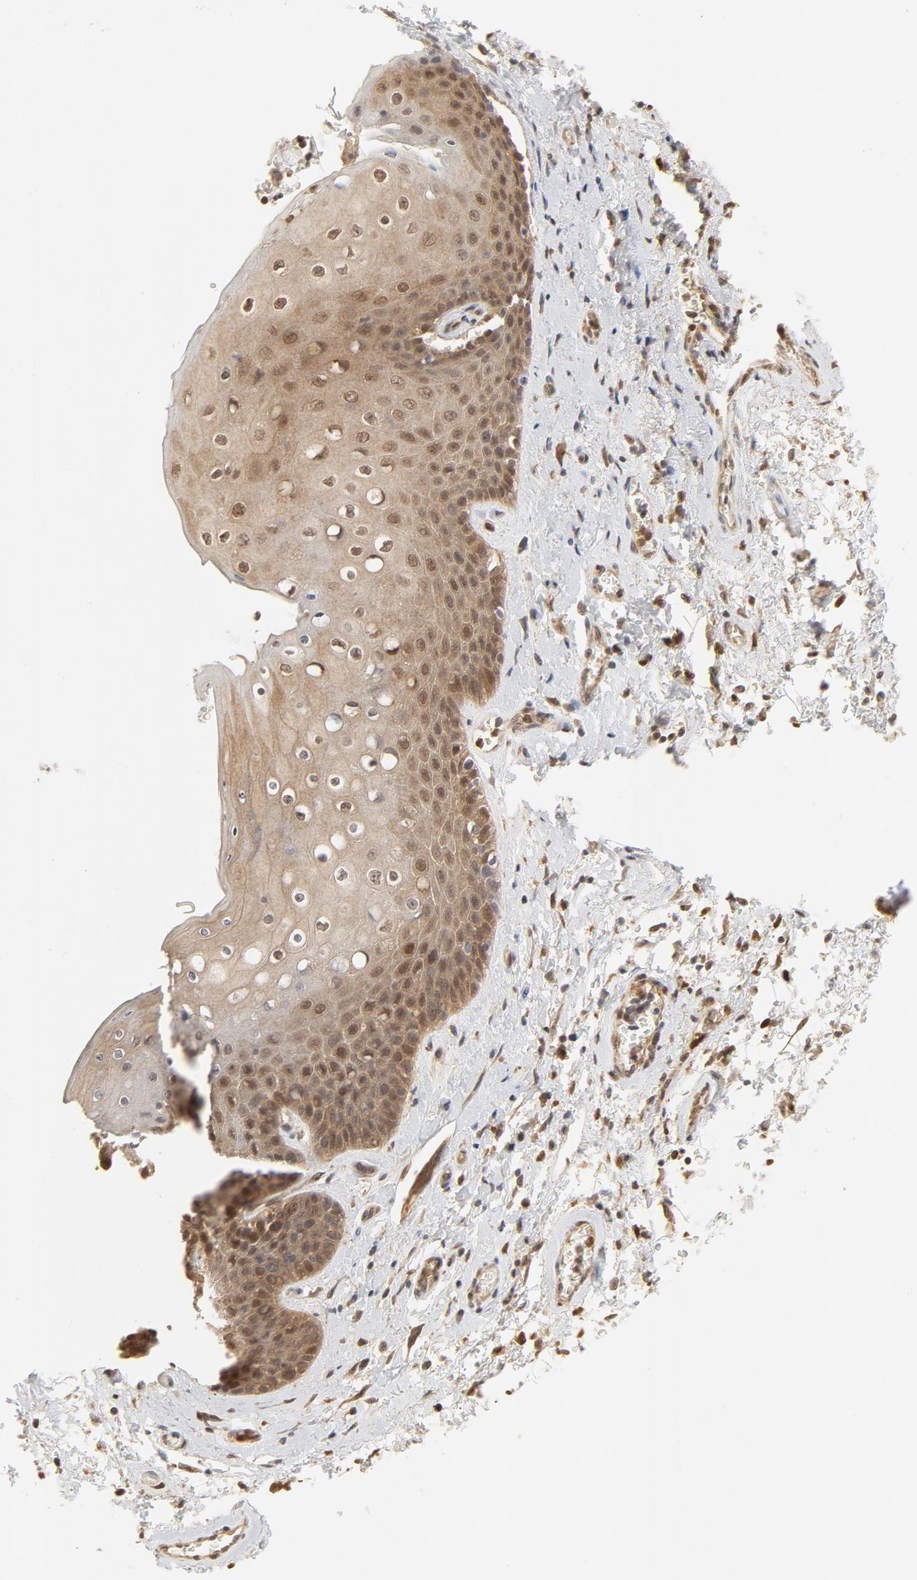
{"staining": {"intensity": "moderate", "quantity": "25%-75%", "location": "cytoplasmic/membranous,nuclear"}, "tissue": "skin", "cell_type": "Epidermal cells", "image_type": "normal", "snomed": [{"axis": "morphology", "description": "Normal tissue, NOS"}, {"axis": "topography", "description": "Anal"}], "caption": "Skin stained with IHC reveals moderate cytoplasmic/membranous,nuclear expression in about 25%-75% of epidermal cells.", "gene": "NEDD8", "patient": {"sex": "female", "age": 46}}